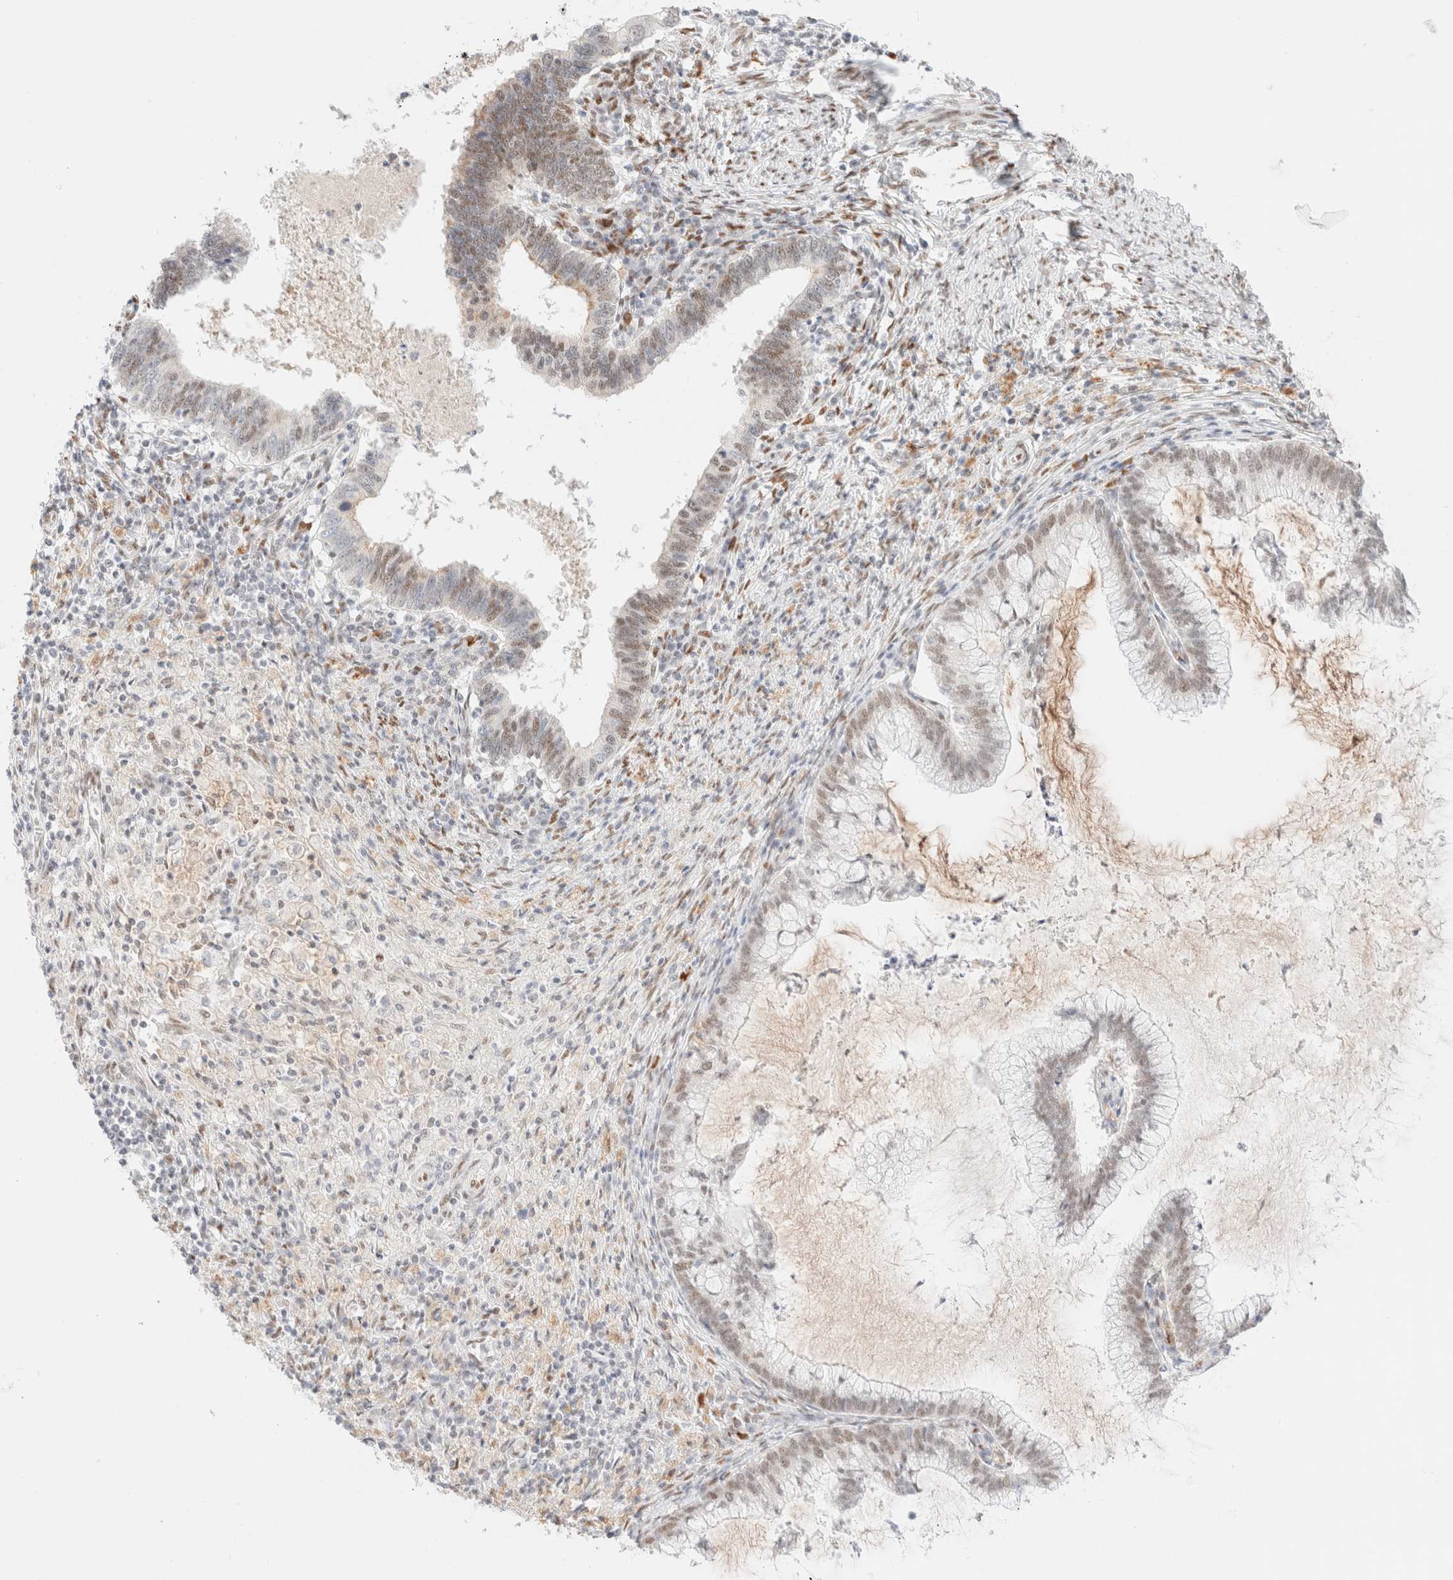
{"staining": {"intensity": "weak", "quantity": "25%-75%", "location": "nuclear"}, "tissue": "cervical cancer", "cell_type": "Tumor cells", "image_type": "cancer", "snomed": [{"axis": "morphology", "description": "Adenocarcinoma, NOS"}, {"axis": "topography", "description": "Cervix"}], "caption": "Cervical adenocarcinoma tissue shows weak nuclear positivity in about 25%-75% of tumor cells, visualized by immunohistochemistry.", "gene": "CIC", "patient": {"sex": "female", "age": 36}}